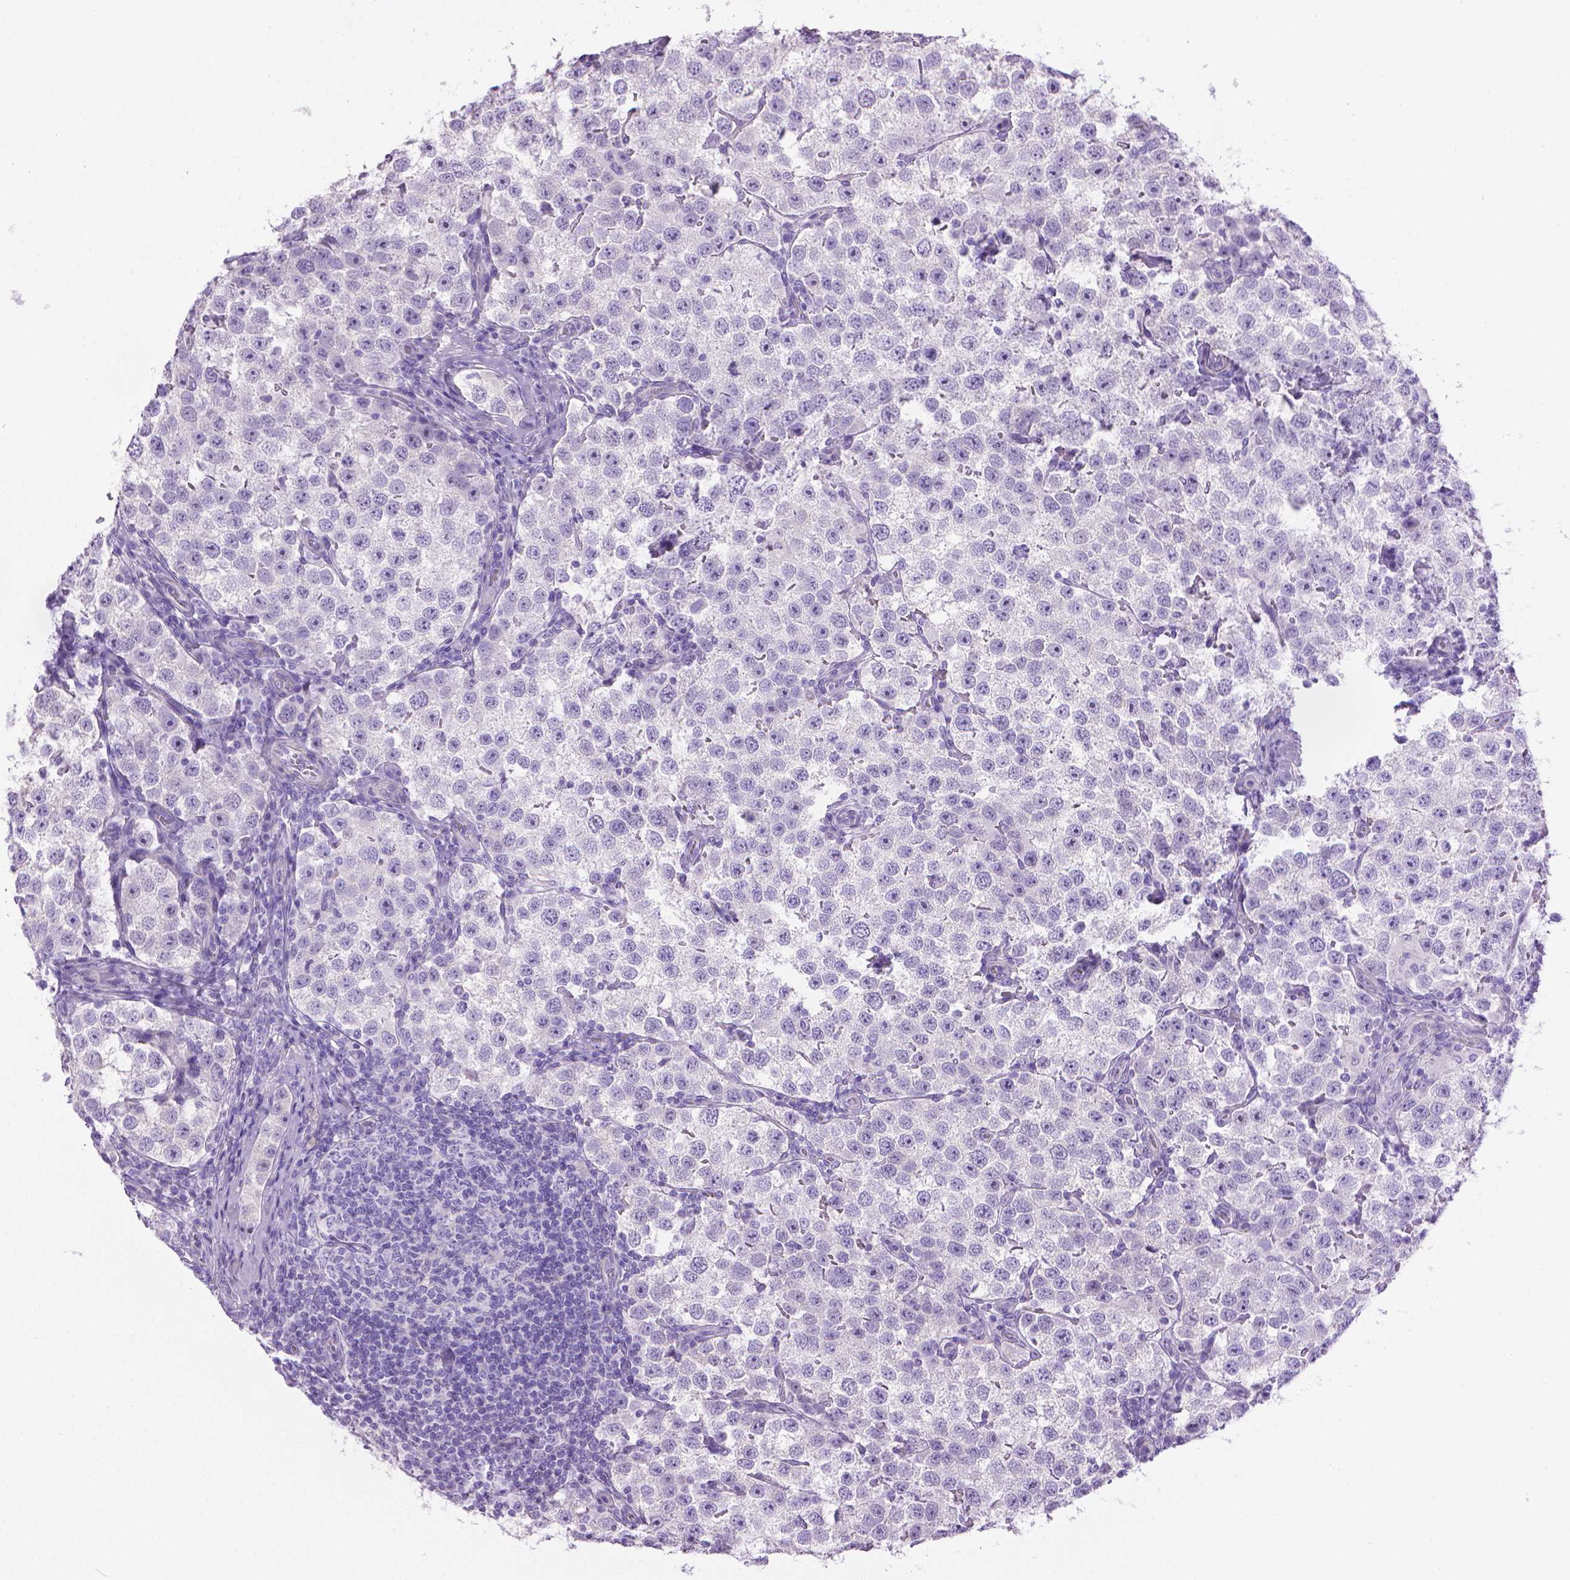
{"staining": {"intensity": "negative", "quantity": "none", "location": "none"}, "tissue": "testis cancer", "cell_type": "Tumor cells", "image_type": "cancer", "snomed": [{"axis": "morphology", "description": "Seminoma, NOS"}, {"axis": "topography", "description": "Testis"}], "caption": "IHC photomicrograph of testis cancer (seminoma) stained for a protein (brown), which displays no staining in tumor cells. (Stains: DAB immunohistochemistry with hematoxylin counter stain, Microscopy: brightfield microscopy at high magnification).", "gene": "PNMA2", "patient": {"sex": "male", "age": 37}}